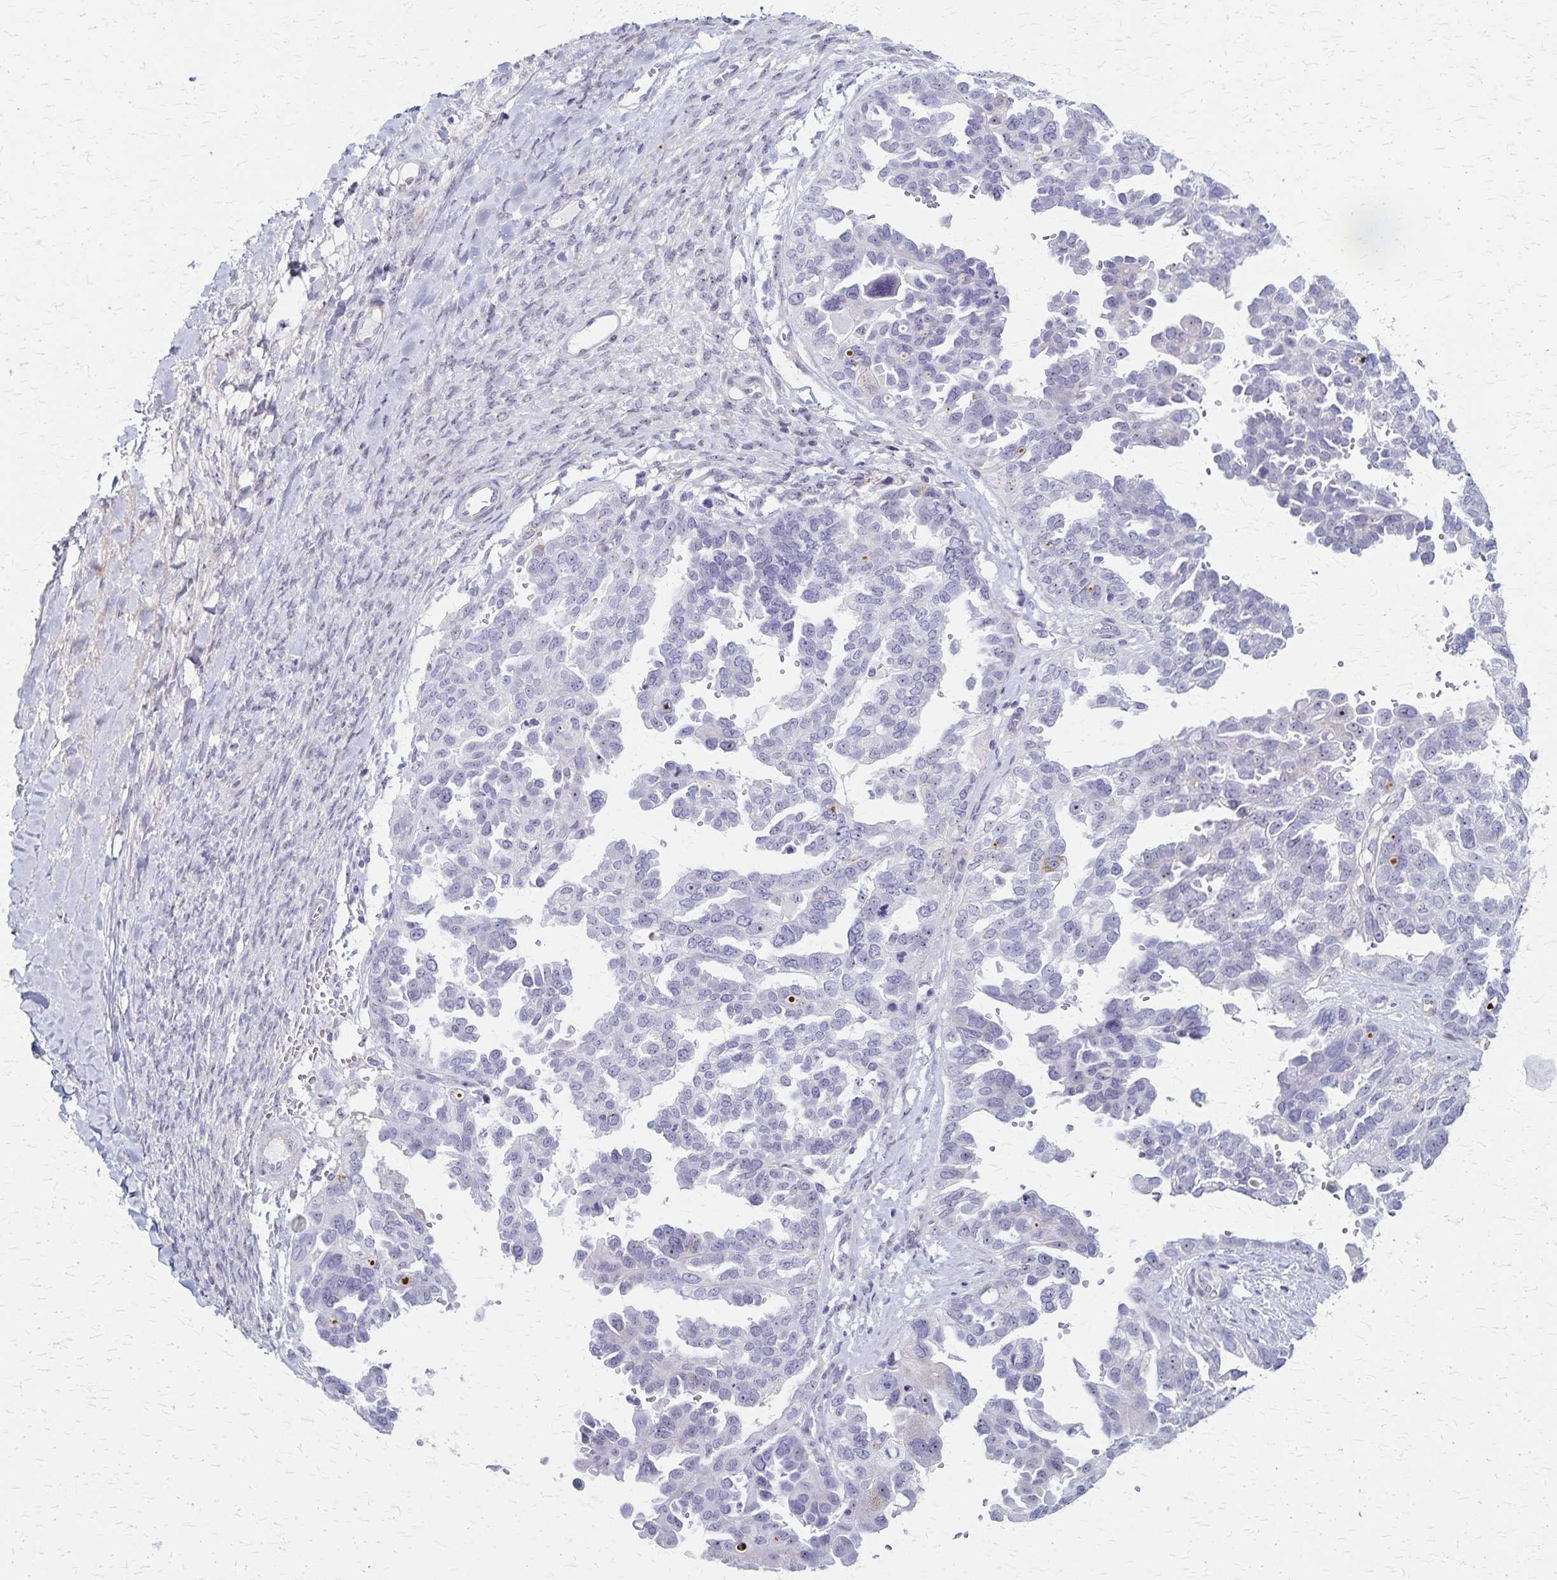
{"staining": {"intensity": "negative", "quantity": "none", "location": "none"}, "tissue": "ovarian cancer", "cell_type": "Tumor cells", "image_type": "cancer", "snomed": [{"axis": "morphology", "description": "Cystadenocarcinoma, serous, NOS"}, {"axis": "topography", "description": "Ovary"}], "caption": "Photomicrograph shows no significant protein staining in tumor cells of serous cystadenocarcinoma (ovarian).", "gene": "DLK2", "patient": {"sex": "female", "age": 53}}